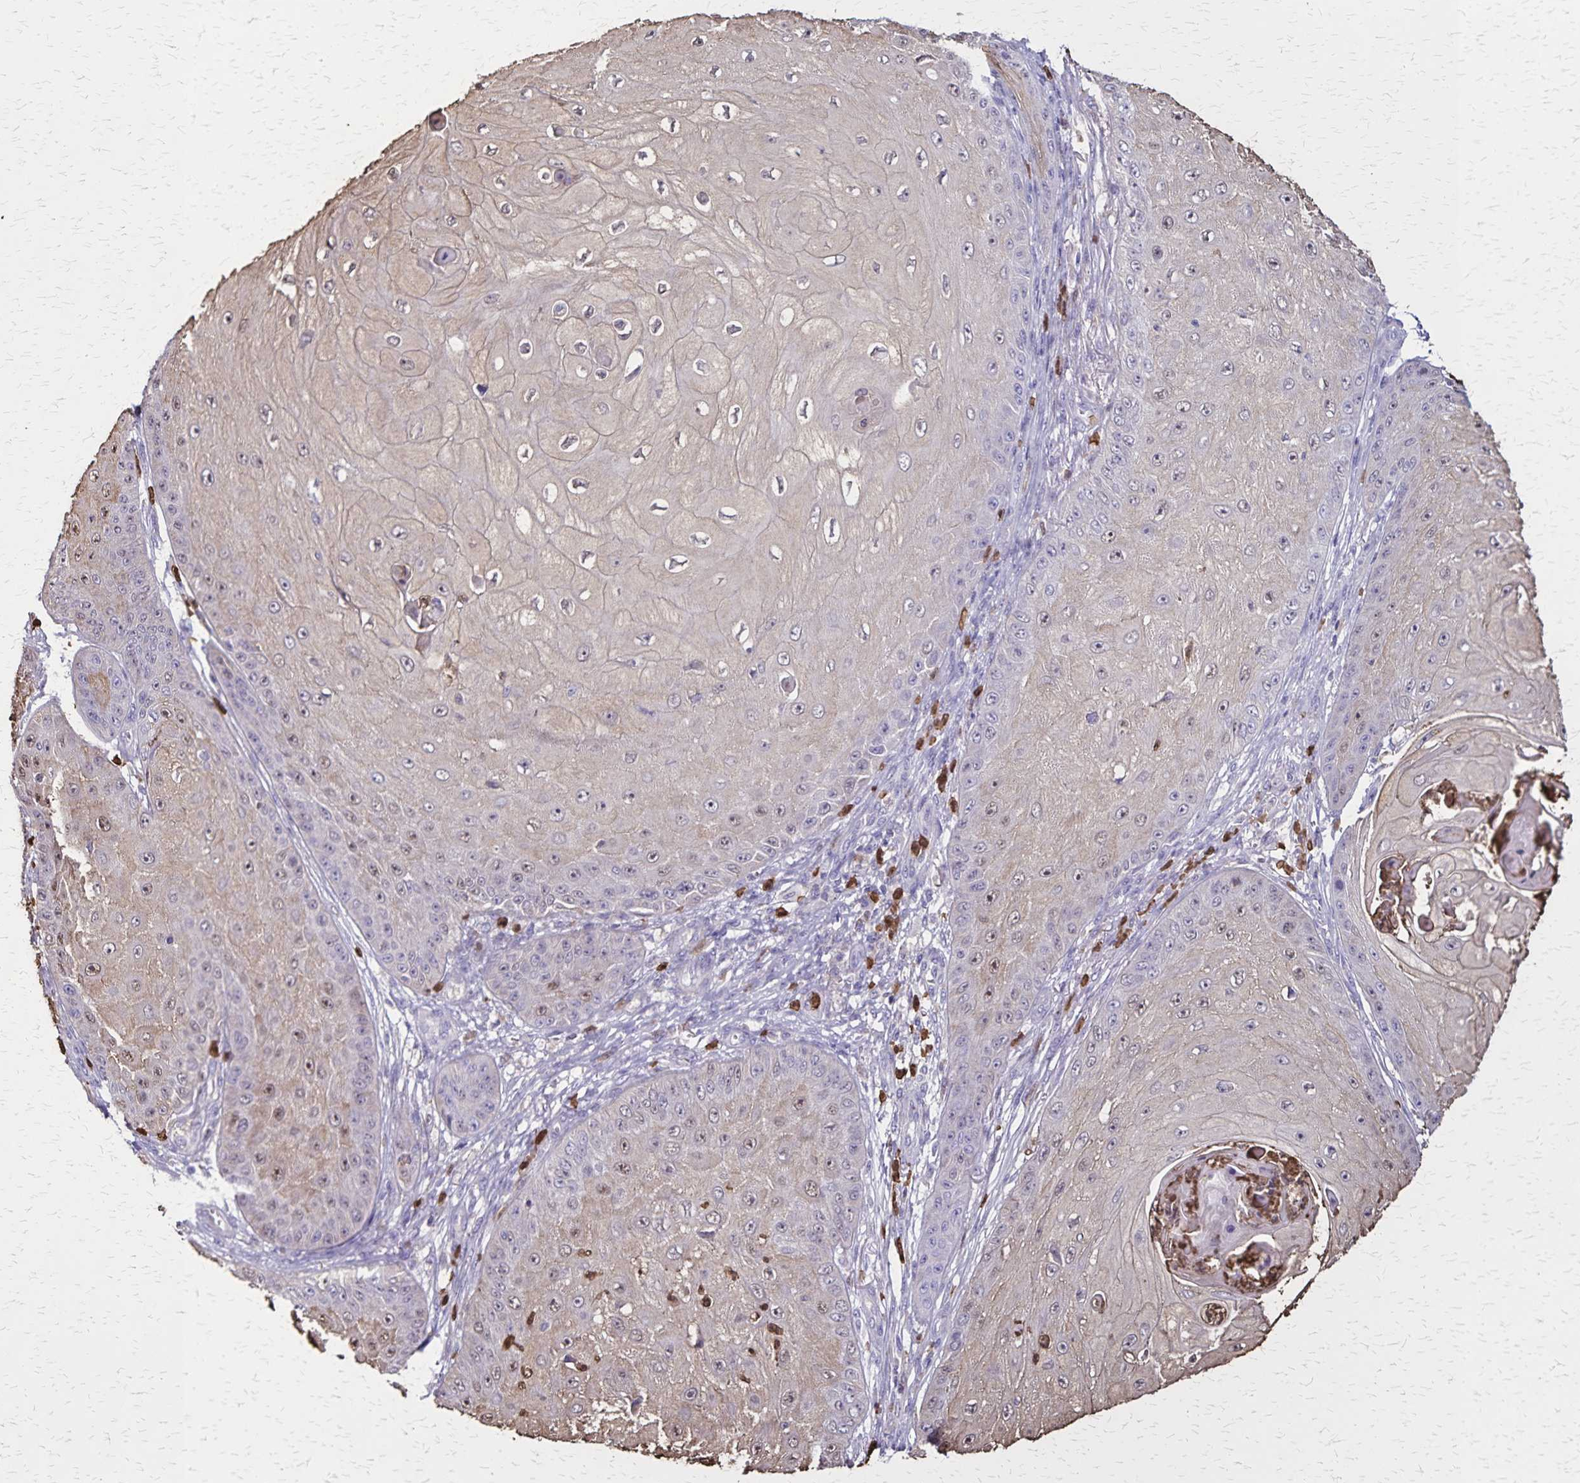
{"staining": {"intensity": "weak", "quantity": "<25%", "location": "nuclear"}, "tissue": "skin cancer", "cell_type": "Tumor cells", "image_type": "cancer", "snomed": [{"axis": "morphology", "description": "Squamous cell carcinoma, NOS"}, {"axis": "topography", "description": "Skin"}], "caption": "Squamous cell carcinoma (skin) stained for a protein using immunohistochemistry reveals no positivity tumor cells.", "gene": "ULBP3", "patient": {"sex": "male", "age": 70}}